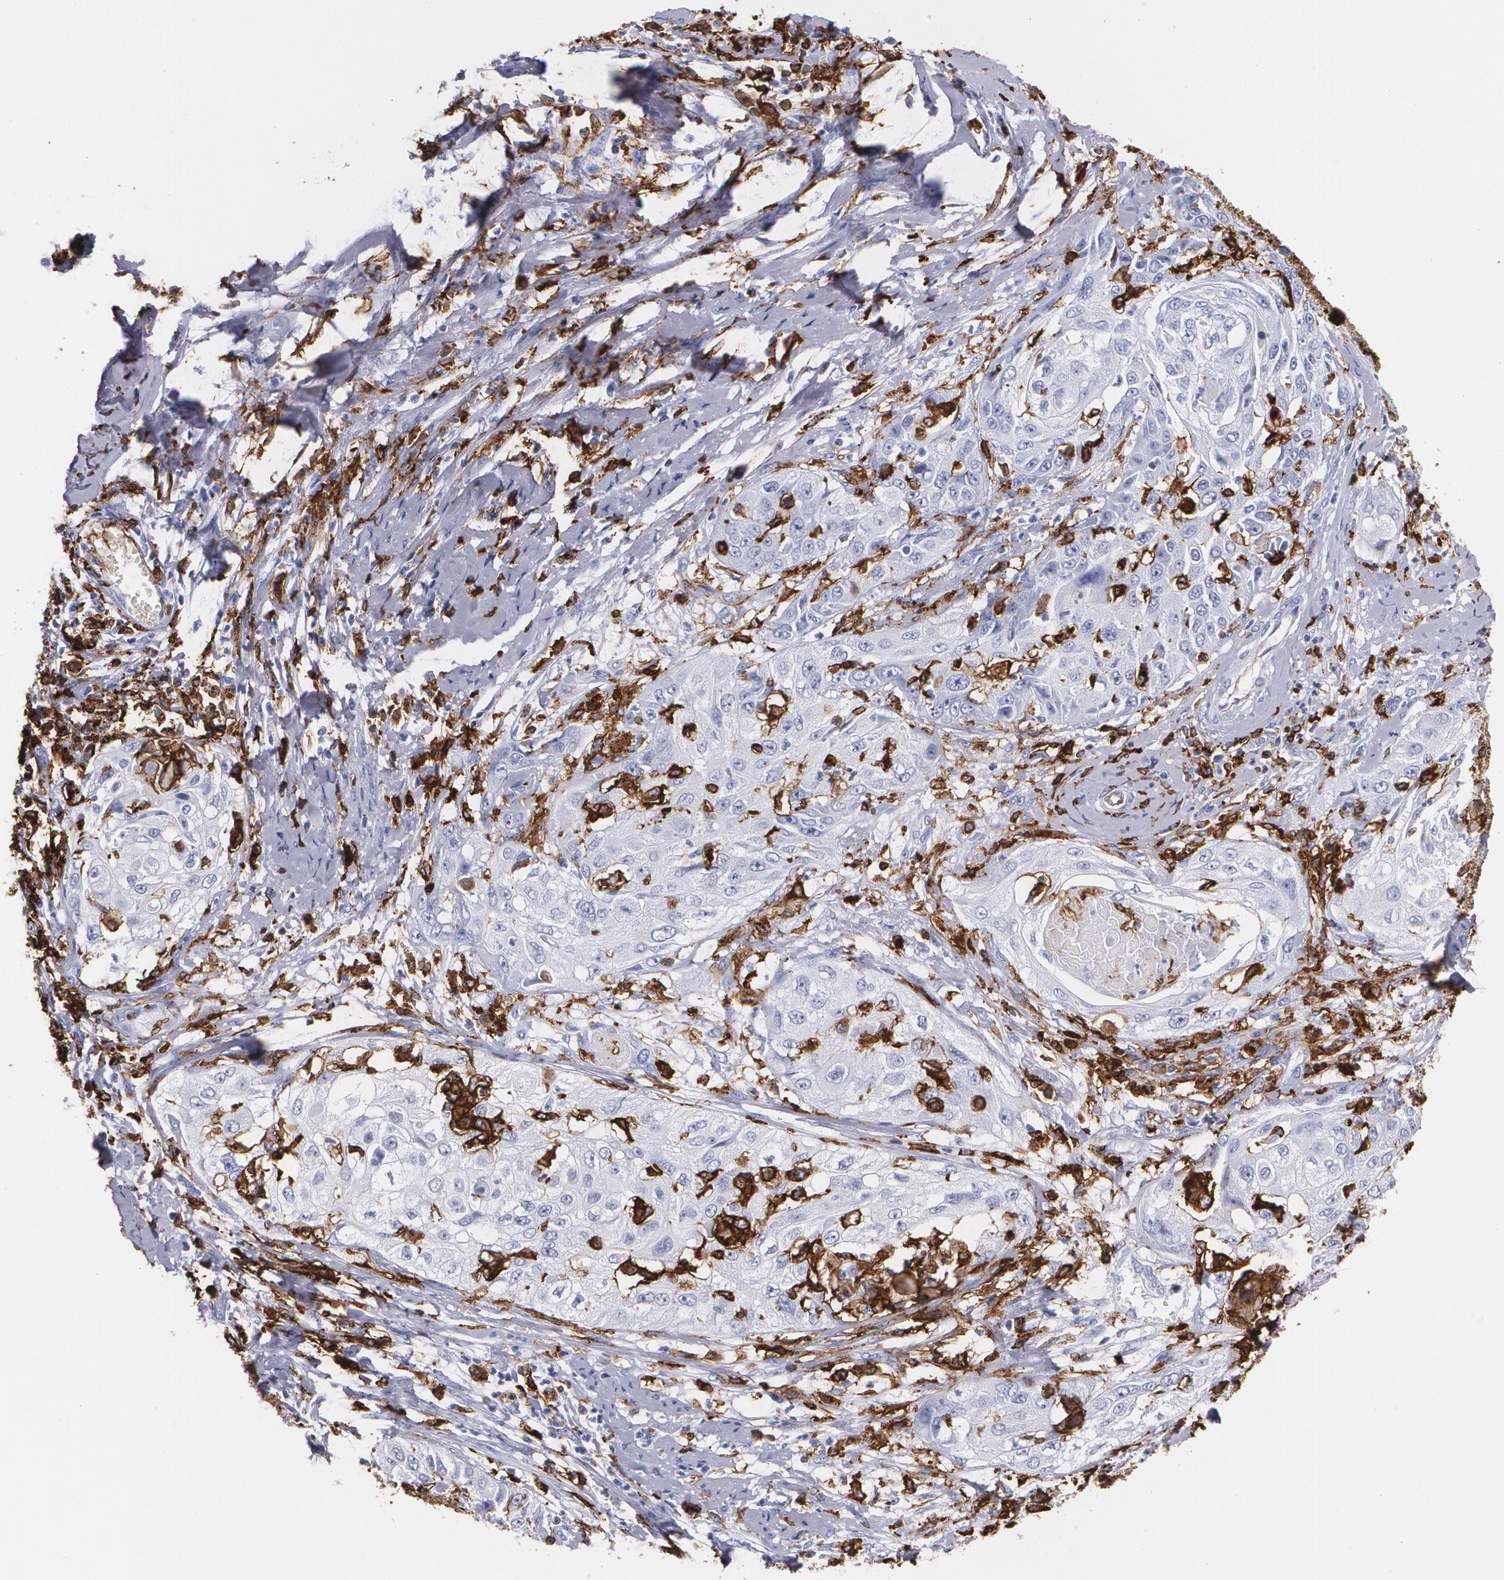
{"staining": {"intensity": "weak", "quantity": "<25%", "location": "cytoplasmic/membranous"}, "tissue": "cervical cancer", "cell_type": "Tumor cells", "image_type": "cancer", "snomed": [{"axis": "morphology", "description": "Squamous cell carcinoma, NOS"}, {"axis": "topography", "description": "Cervix"}], "caption": "Cervical cancer (squamous cell carcinoma) stained for a protein using IHC displays no expression tumor cells.", "gene": "HLA-DRA", "patient": {"sex": "female", "age": 64}}